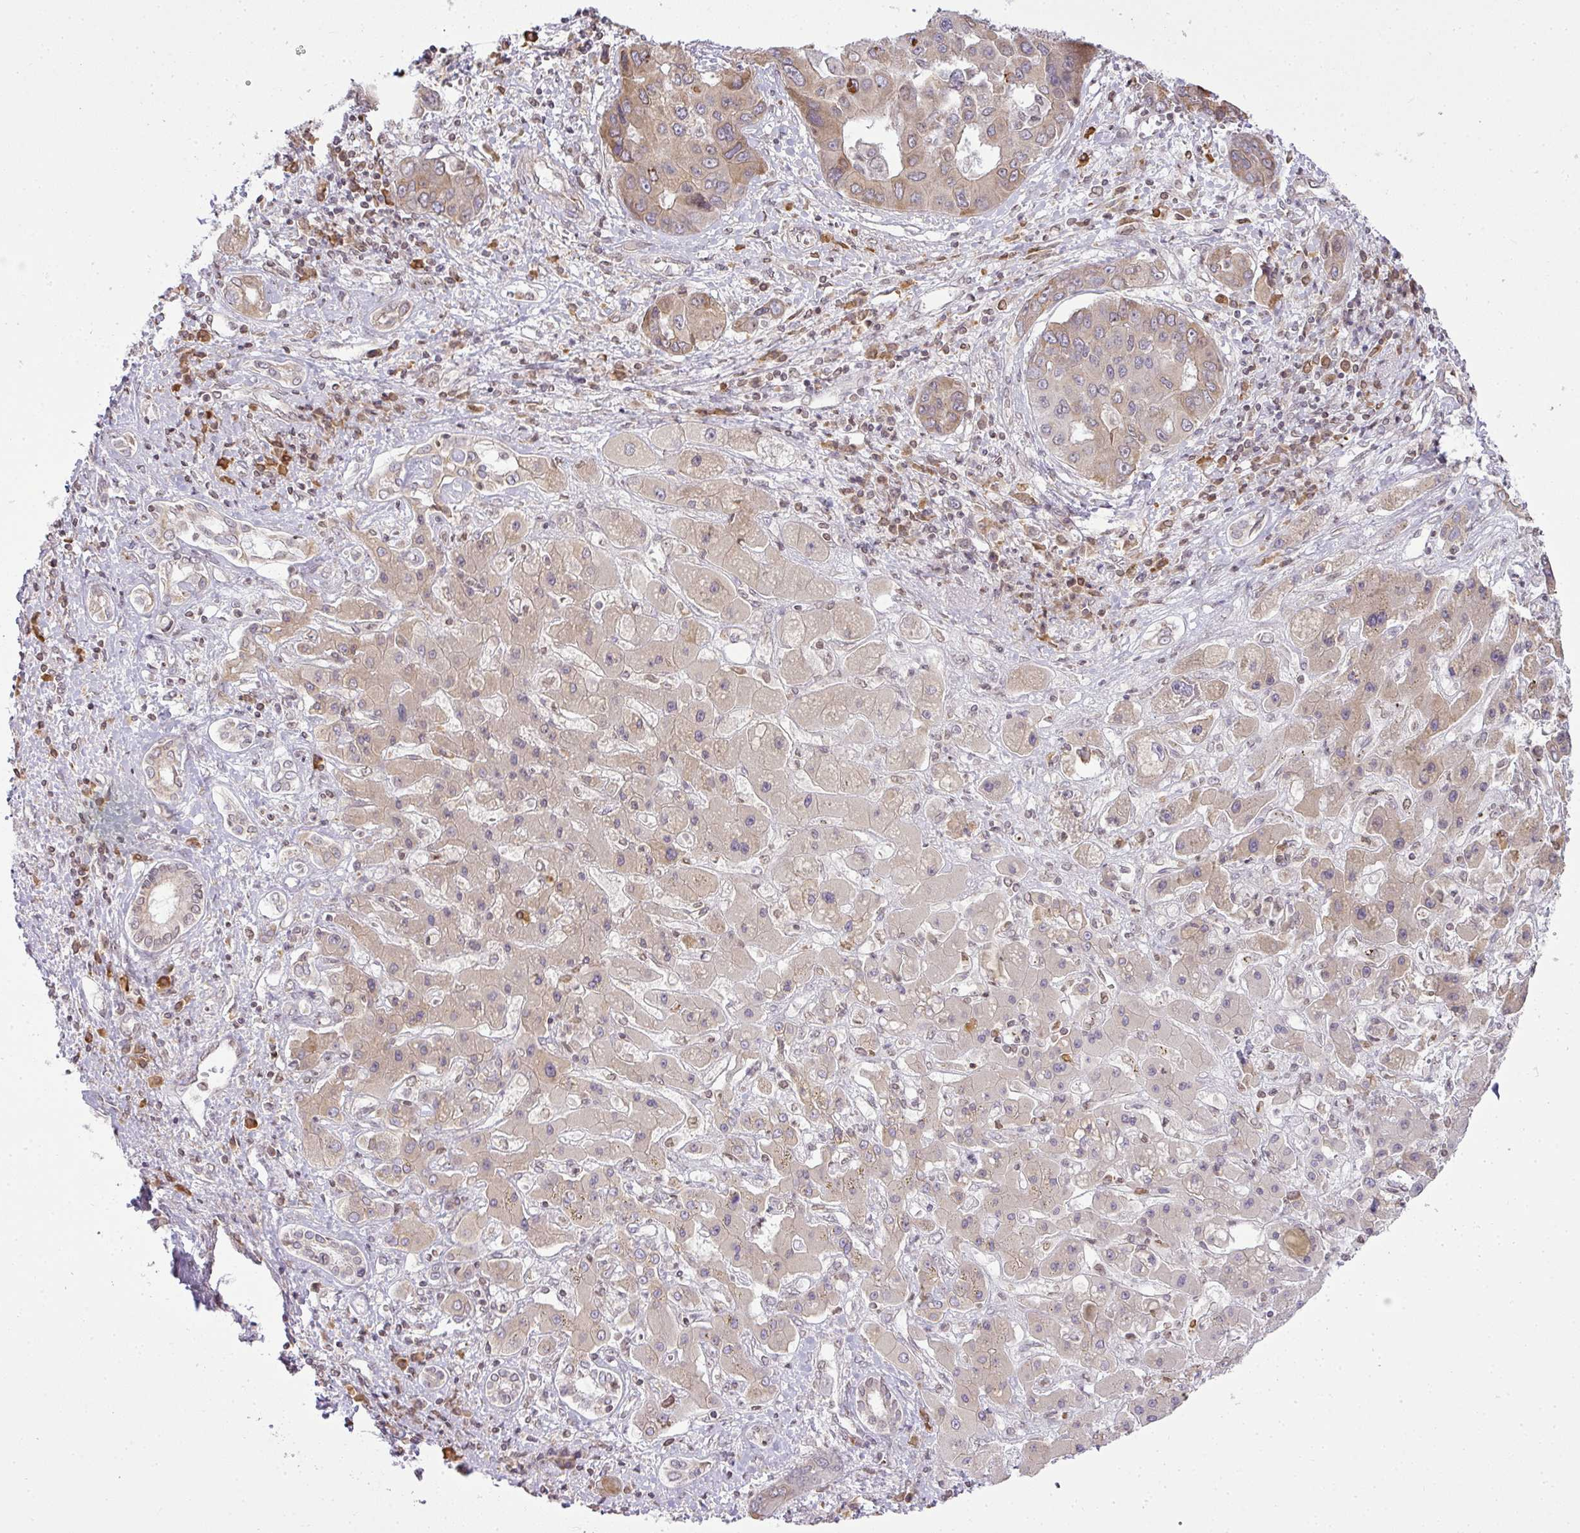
{"staining": {"intensity": "weak", "quantity": "25%-75%", "location": "cytoplasmic/membranous,nuclear"}, "tissue": "liver cancer", "cell_type": "Tumor cells", "image_type": "cancer", "snomed": [{"axis": "morphology", "description": "Cholangiocarcinoma"}, {"axis": "topography", "description": "Liver"}], "caption": "Human cholangiocarcinoma (liver) stained with a brown dye displays weak cytoplasmic/membranous and nuclear positive staining in approximately 25%-75% of tumor cells.", "gene": "COX18", "patient": {"sex": "male", "age": 67}}